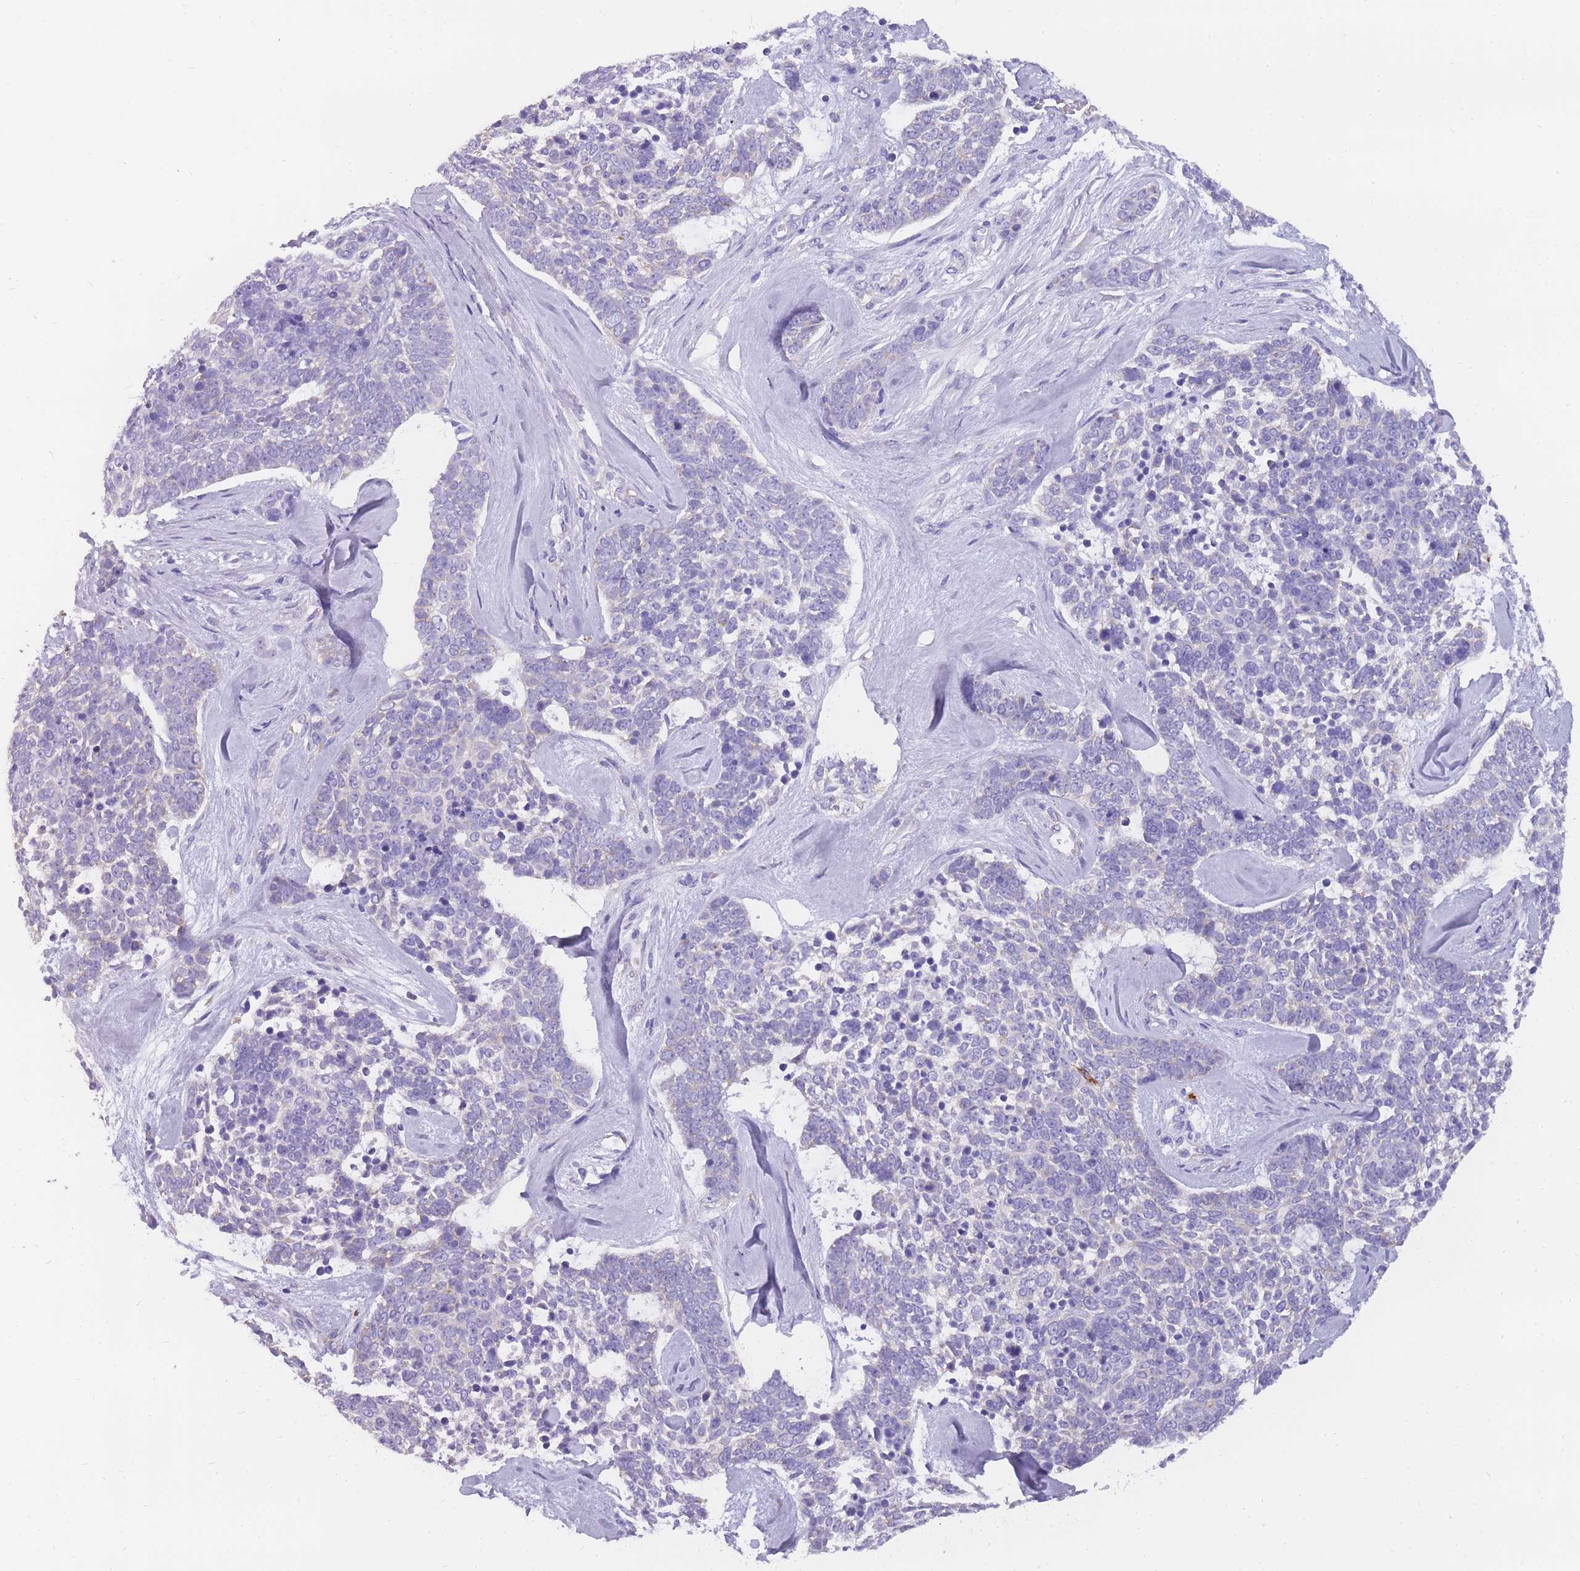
{"staining": {"intensity": "negative", "quantity": "none", "location": "none"}, "tissue": "skin cancer", "cell_type": "Tumor cells", "image_type": "cancer", "snomed": [{"axis": "morphology", "description": "Basal cell carcinoma"}, {"axis": "topography", "description": "Skin"}], "caption": "A high-resolution histopathology image shows immunohistochemistry (IHC) staining of skin basal cell carcinoma, which shows no significant positivity in tumor cells.", "gene": "ZNF662", "patient": {"sex": "female", "age": 81}}